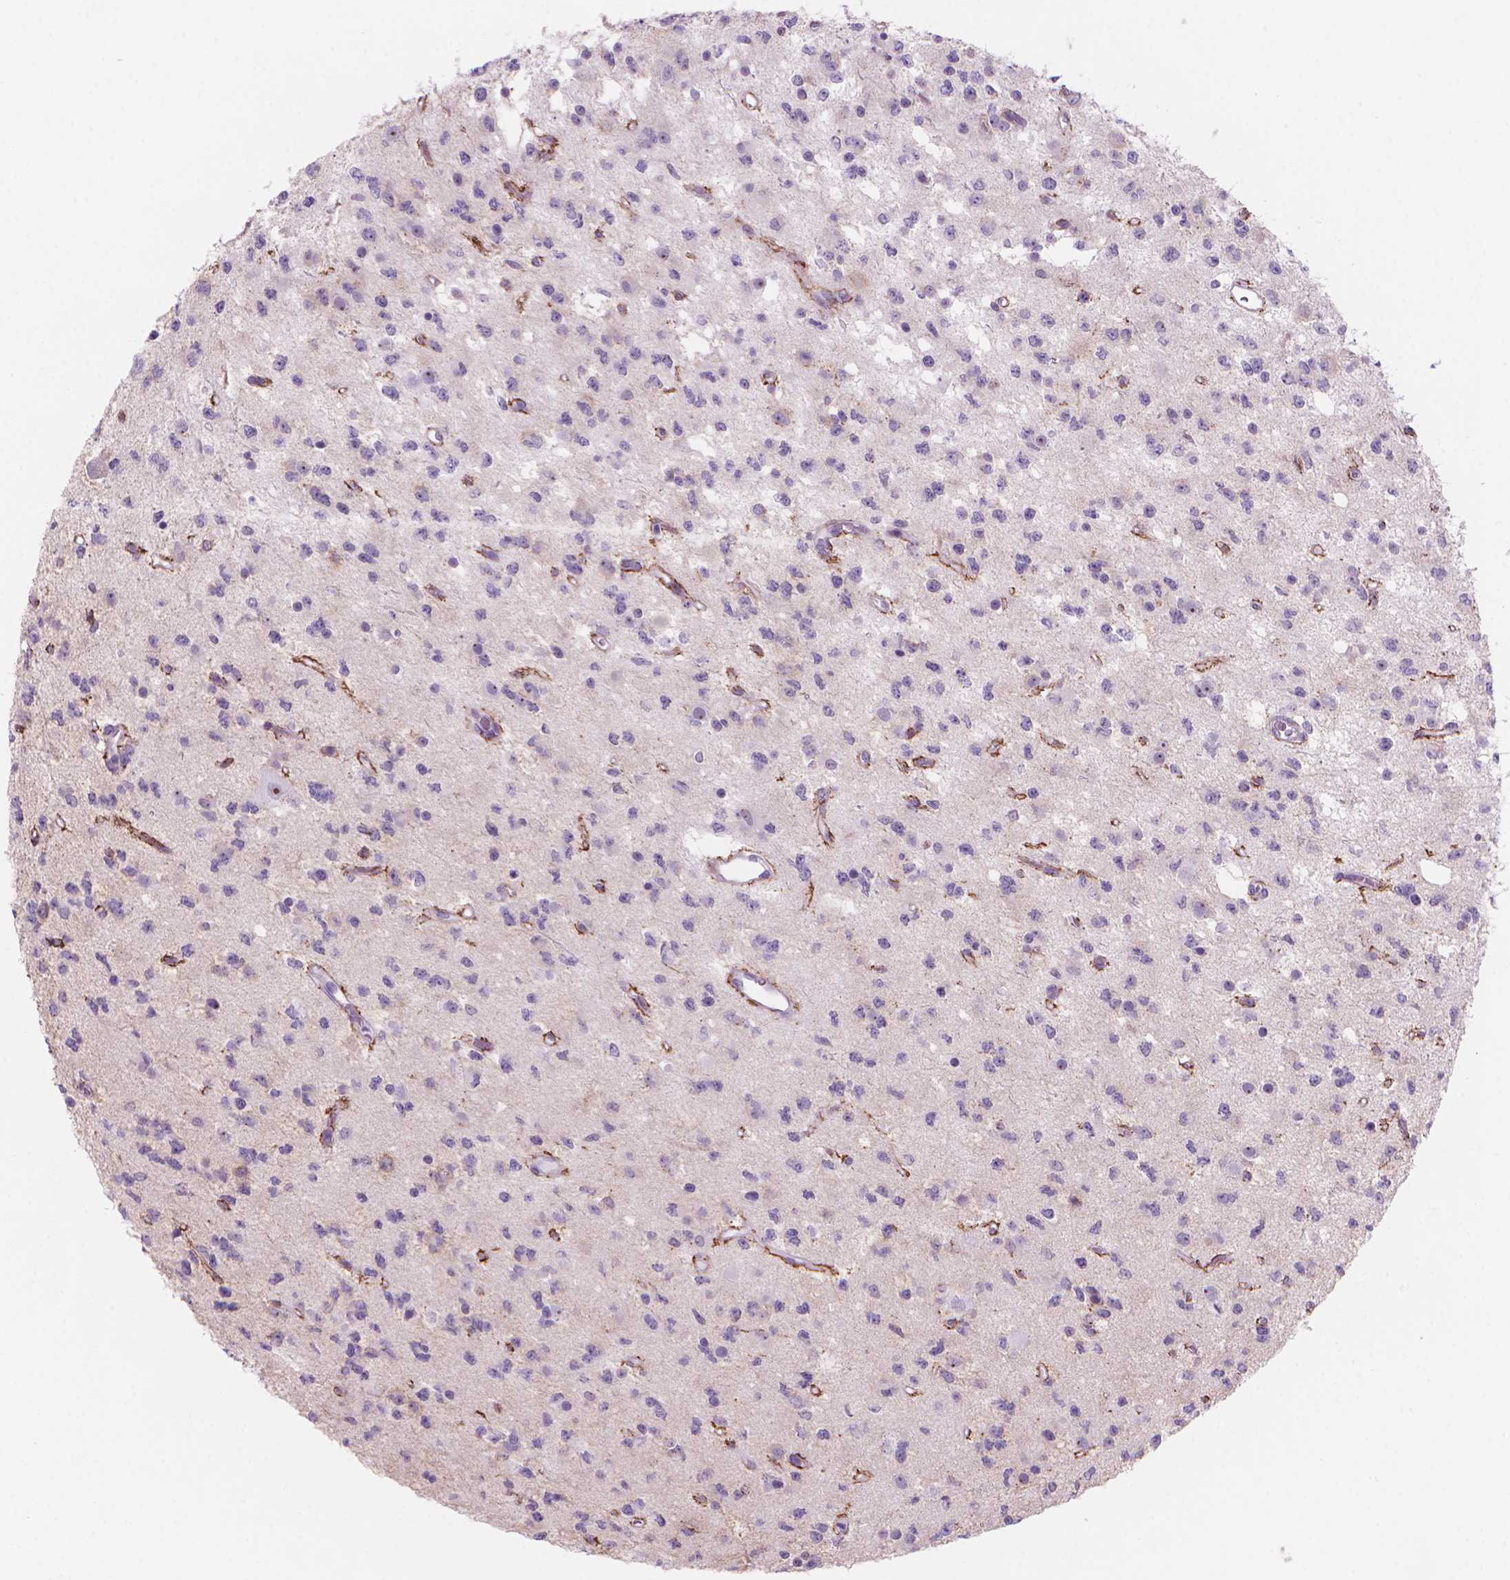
{"staining": {"intensity": "negative", "quantity": "none", "location": "none"}, "tissue": "glioma", "cell_type": "Tumor cells", "image_type": "cancer", "snomed": [{"axis": "morphology", "description": "Glioma, malignant, Low grade"}, {"axis": "topography", "description": "Brain"}], "caption": "Tumor cells are negative for protein expression in human malignant glioma (low-grade). (Brightfield microscopy of DAB (3,3'-diaminobenzidine) immunohistochemistry at high magnification).", "gene": "ENSG00000187186", "patient": {"sex": "female", "age": 45}}